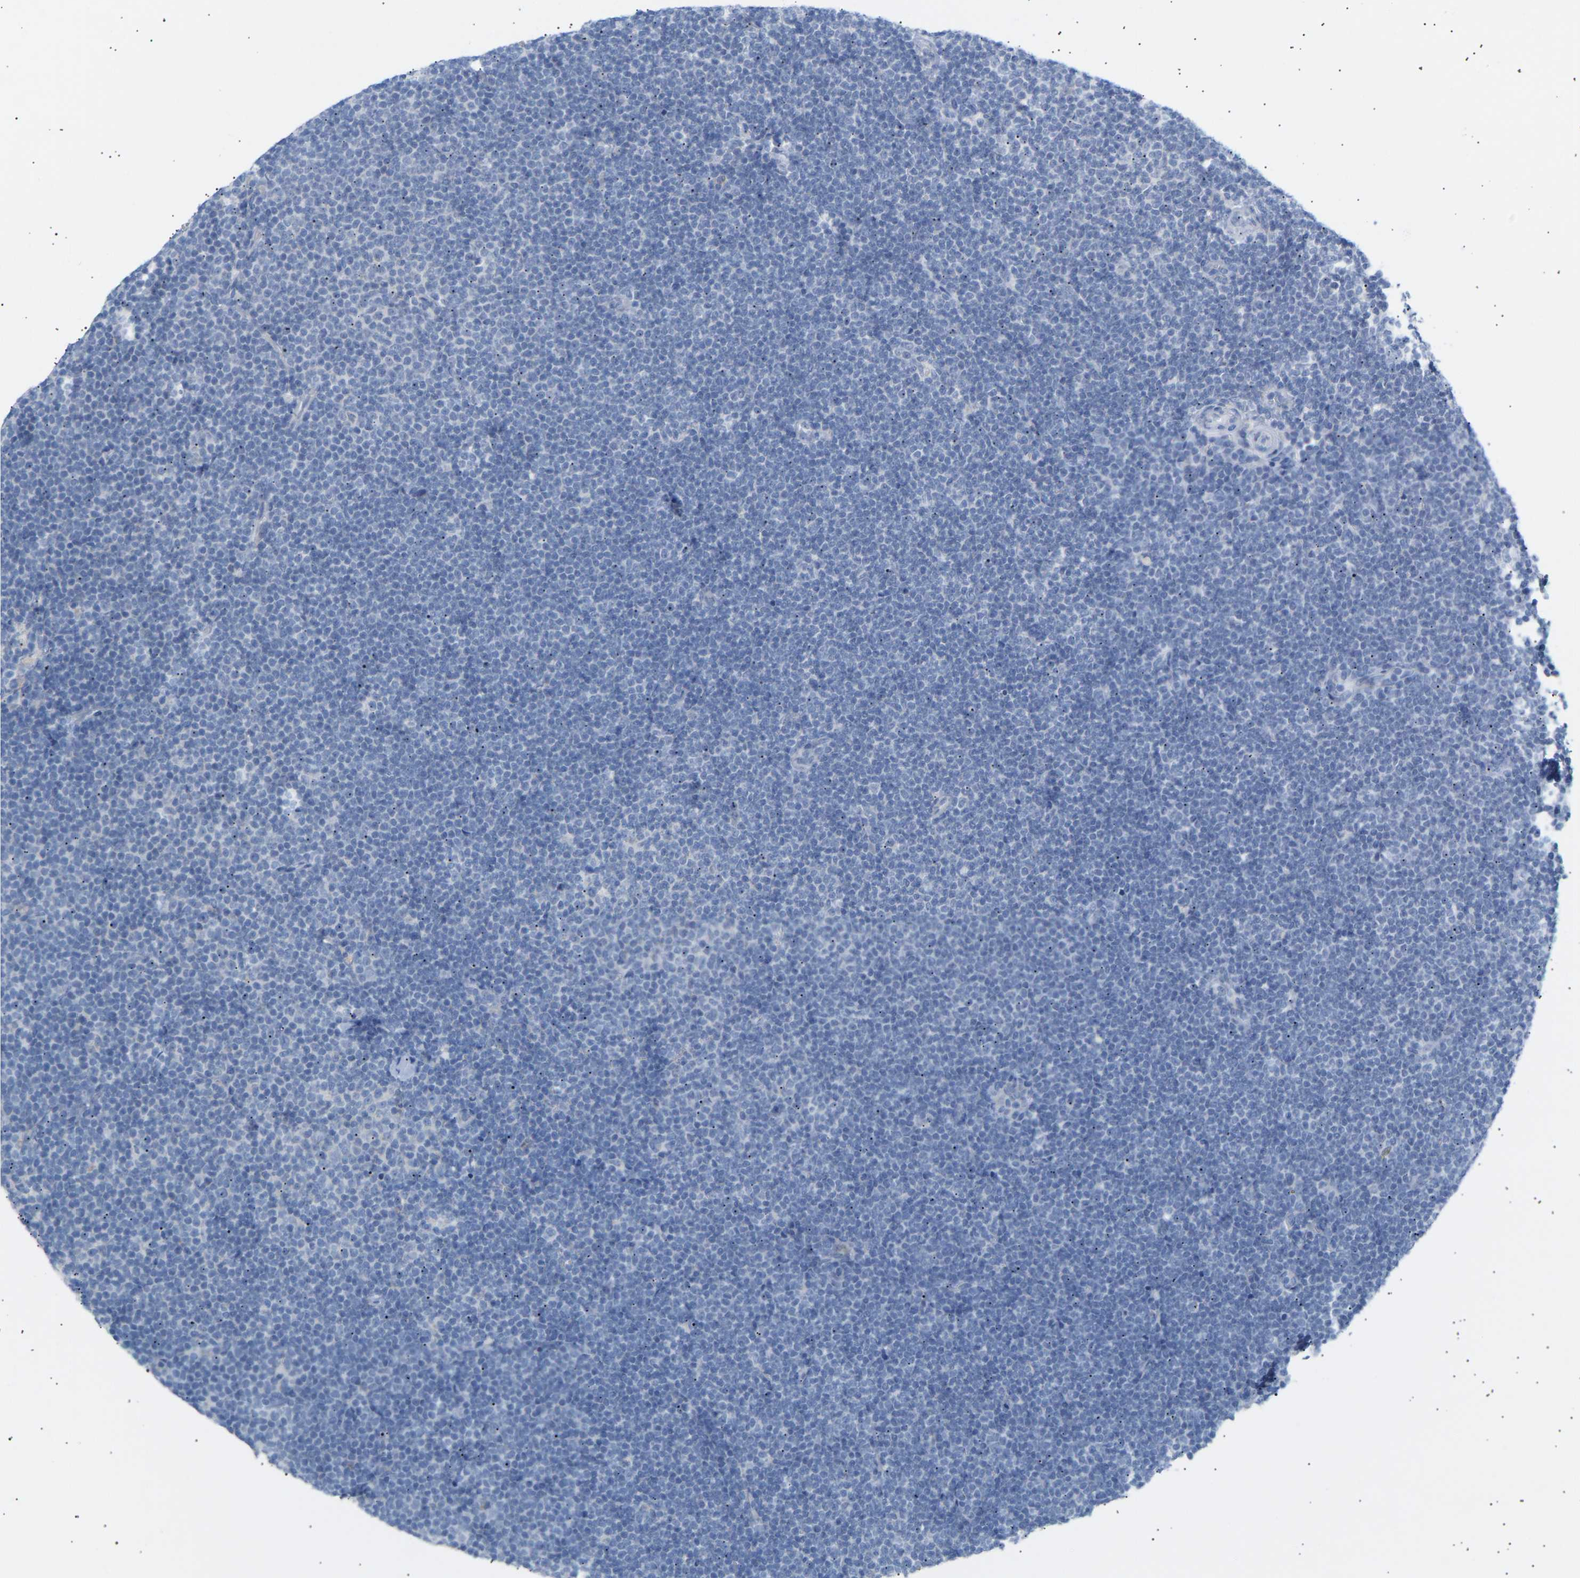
{"staining": {"intensity": "negative", "quantity": "none", "location": "none"}, "tissue": "lymphoma", "cell_type": "Tumor cells", "image_type": "cancer", "snomed": [{"axis": "morphology", "description": "Malignant lymphoma, non-Hodgkin's type, Low grade"}, {"axis": "topography", "description": "Lymph node"}], "caption": "DAB (3,3'-diaminobenzidine) immunohistochemical staining of human lymphoma shows no significant expression in tumor cells.", "gene": "PEX1", "patient": {"sex": "female", "age": 53}}